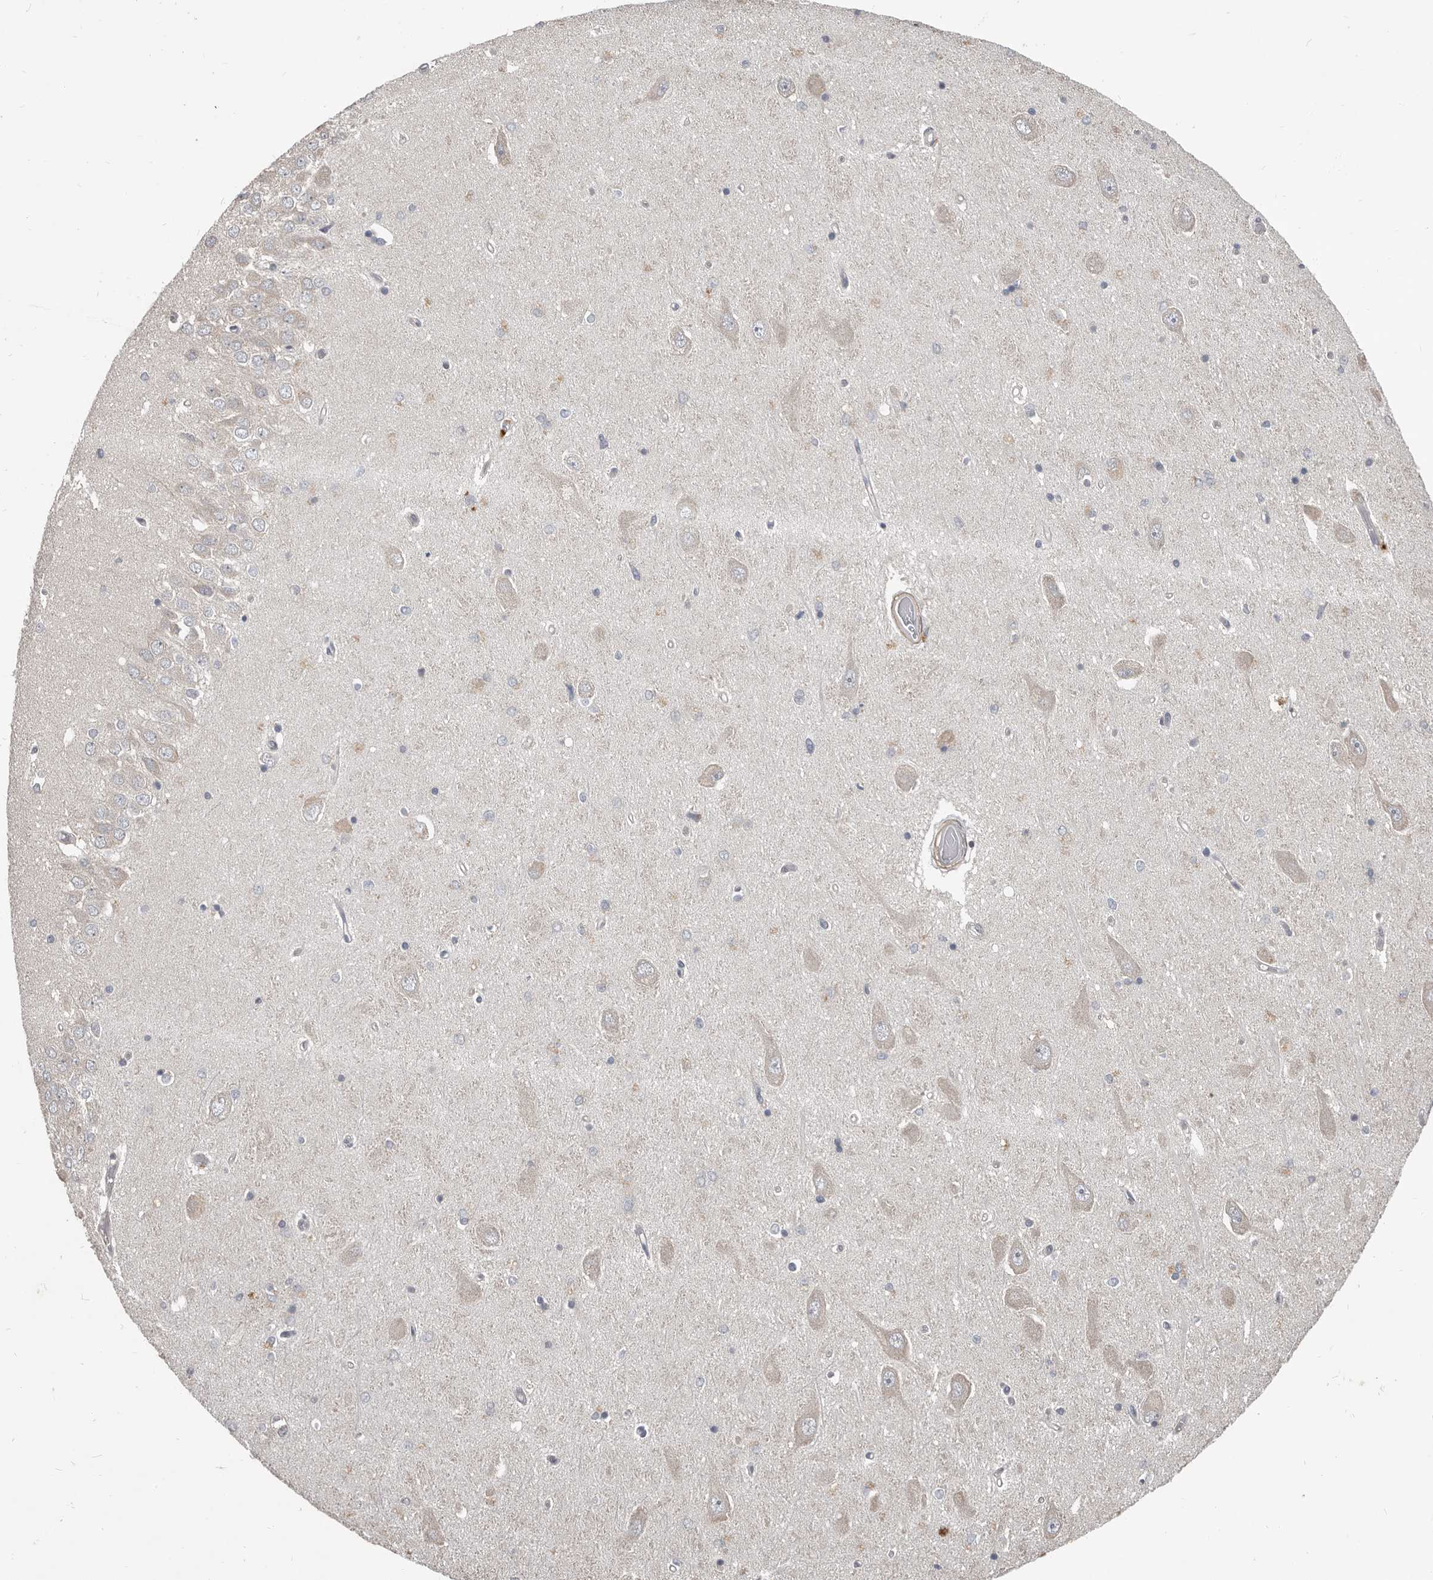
{"staining": {"intensity": "negative", "quantity": "none", "location": "none"}, "tissue": "hippocampus", "cell_type": "Glial cells", "image_type": "normal", "snomed": [{"axis": "morphology", "description": "Normal tissue, NOS"}, {"axis": "topography", "description": "Hippocampus"}], "caption": "Glial cells show no significant protein positivity in unremarkable hippocampus. (Stains: DAB (3,3'-diaminobenzidine) IHC with hematoxylin counter stain, Microscopy: brightfield microscopy at high magnification).", "gene": "AKNAD1", "patient": {"sex": "male", "age": 45}}